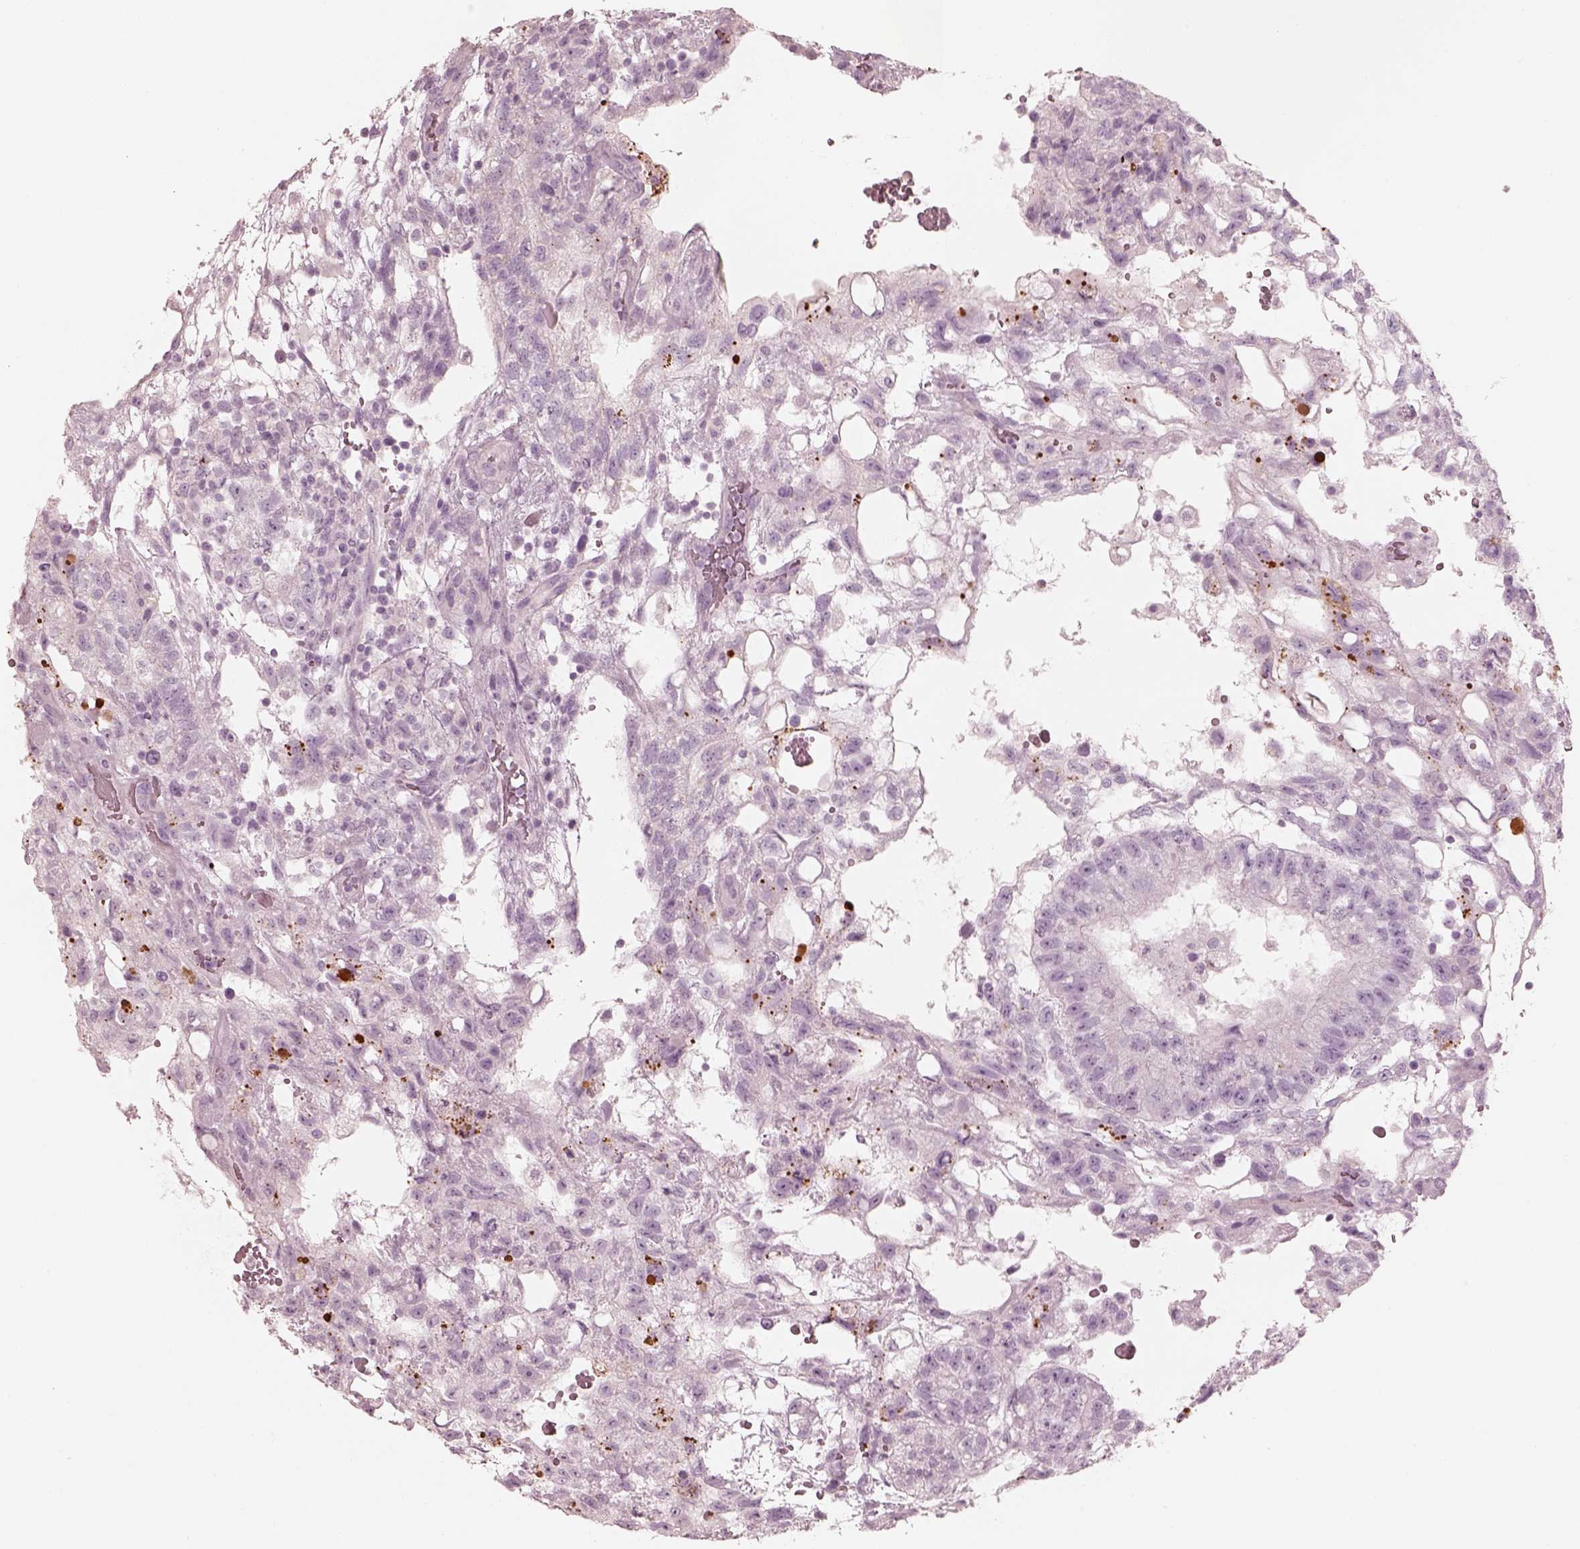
{"staining": {"intensity": "negative", "quantity": "none", "location": "none"}, "tissue": "testis cancer", "cell_type": "Tumor cells", "image_type": "cancer", "snomed": [{"axis": "morphology", "description": "Carcinoma, Embryonal, NOS"}, {"axis": "topography", "description": "Testis"}], "caption": "Tumor cells are negative for protein expression in human testis embryonal carcinoma.", "gene": "ZP4", "patient": {"sex": "male", "age": 32}}